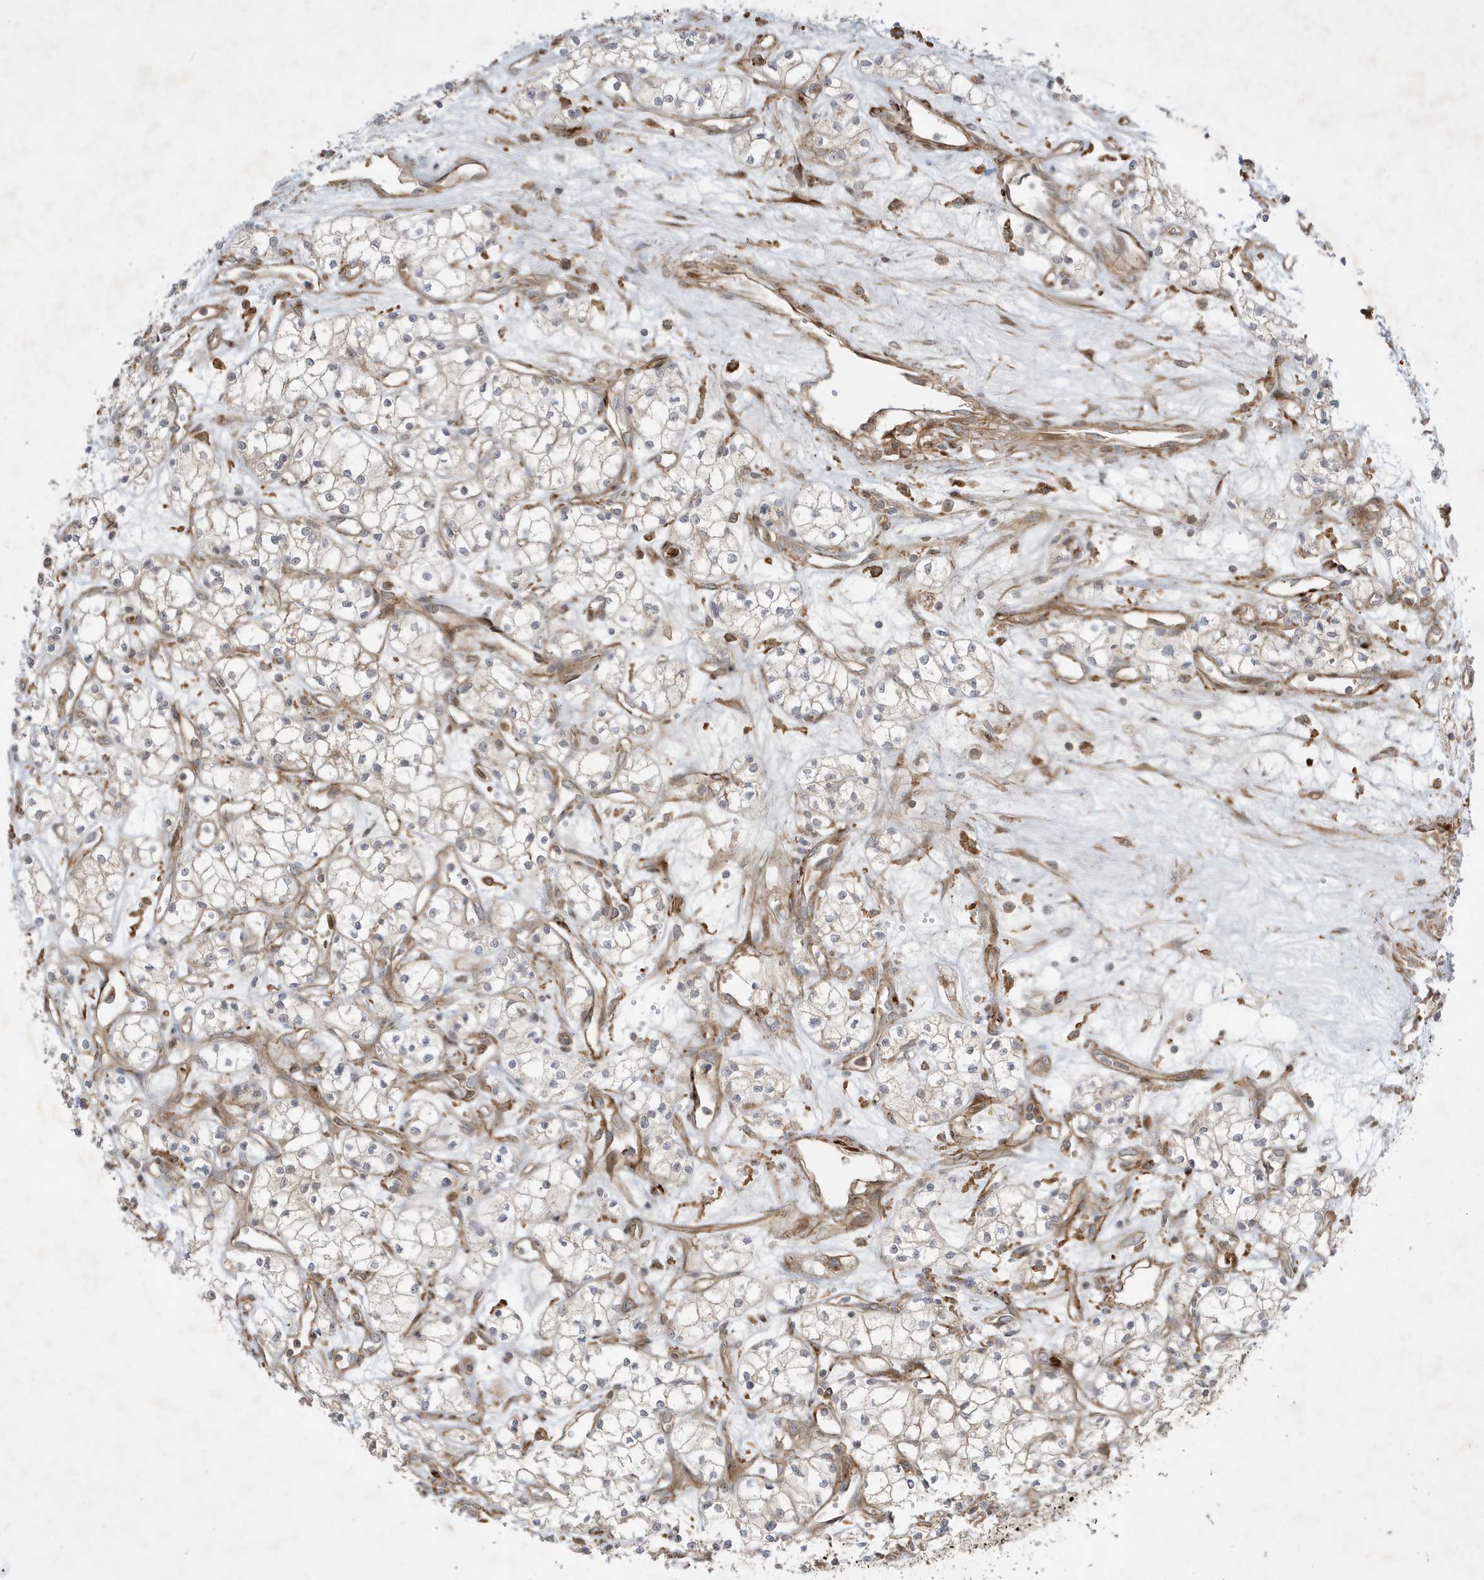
{"staining": {"intensity": "negative", "quantity": "none", "location": "none"}, "tissue": "renal cancer", "cell_type": "Tumor cells", "image_type": "cancer", "snomed": [{"axis": "morphology", "description": "Adenocarcinoma, NOS"}, {"axis": "topography", "description": "Kidney"}], "caption": "Immunohistochemical staining of adenocarcinoma (renal) demonstrates no significant staining in tumor cells.", "gene": "IFT57", "patient": {"sex": "male", "age": 59}}